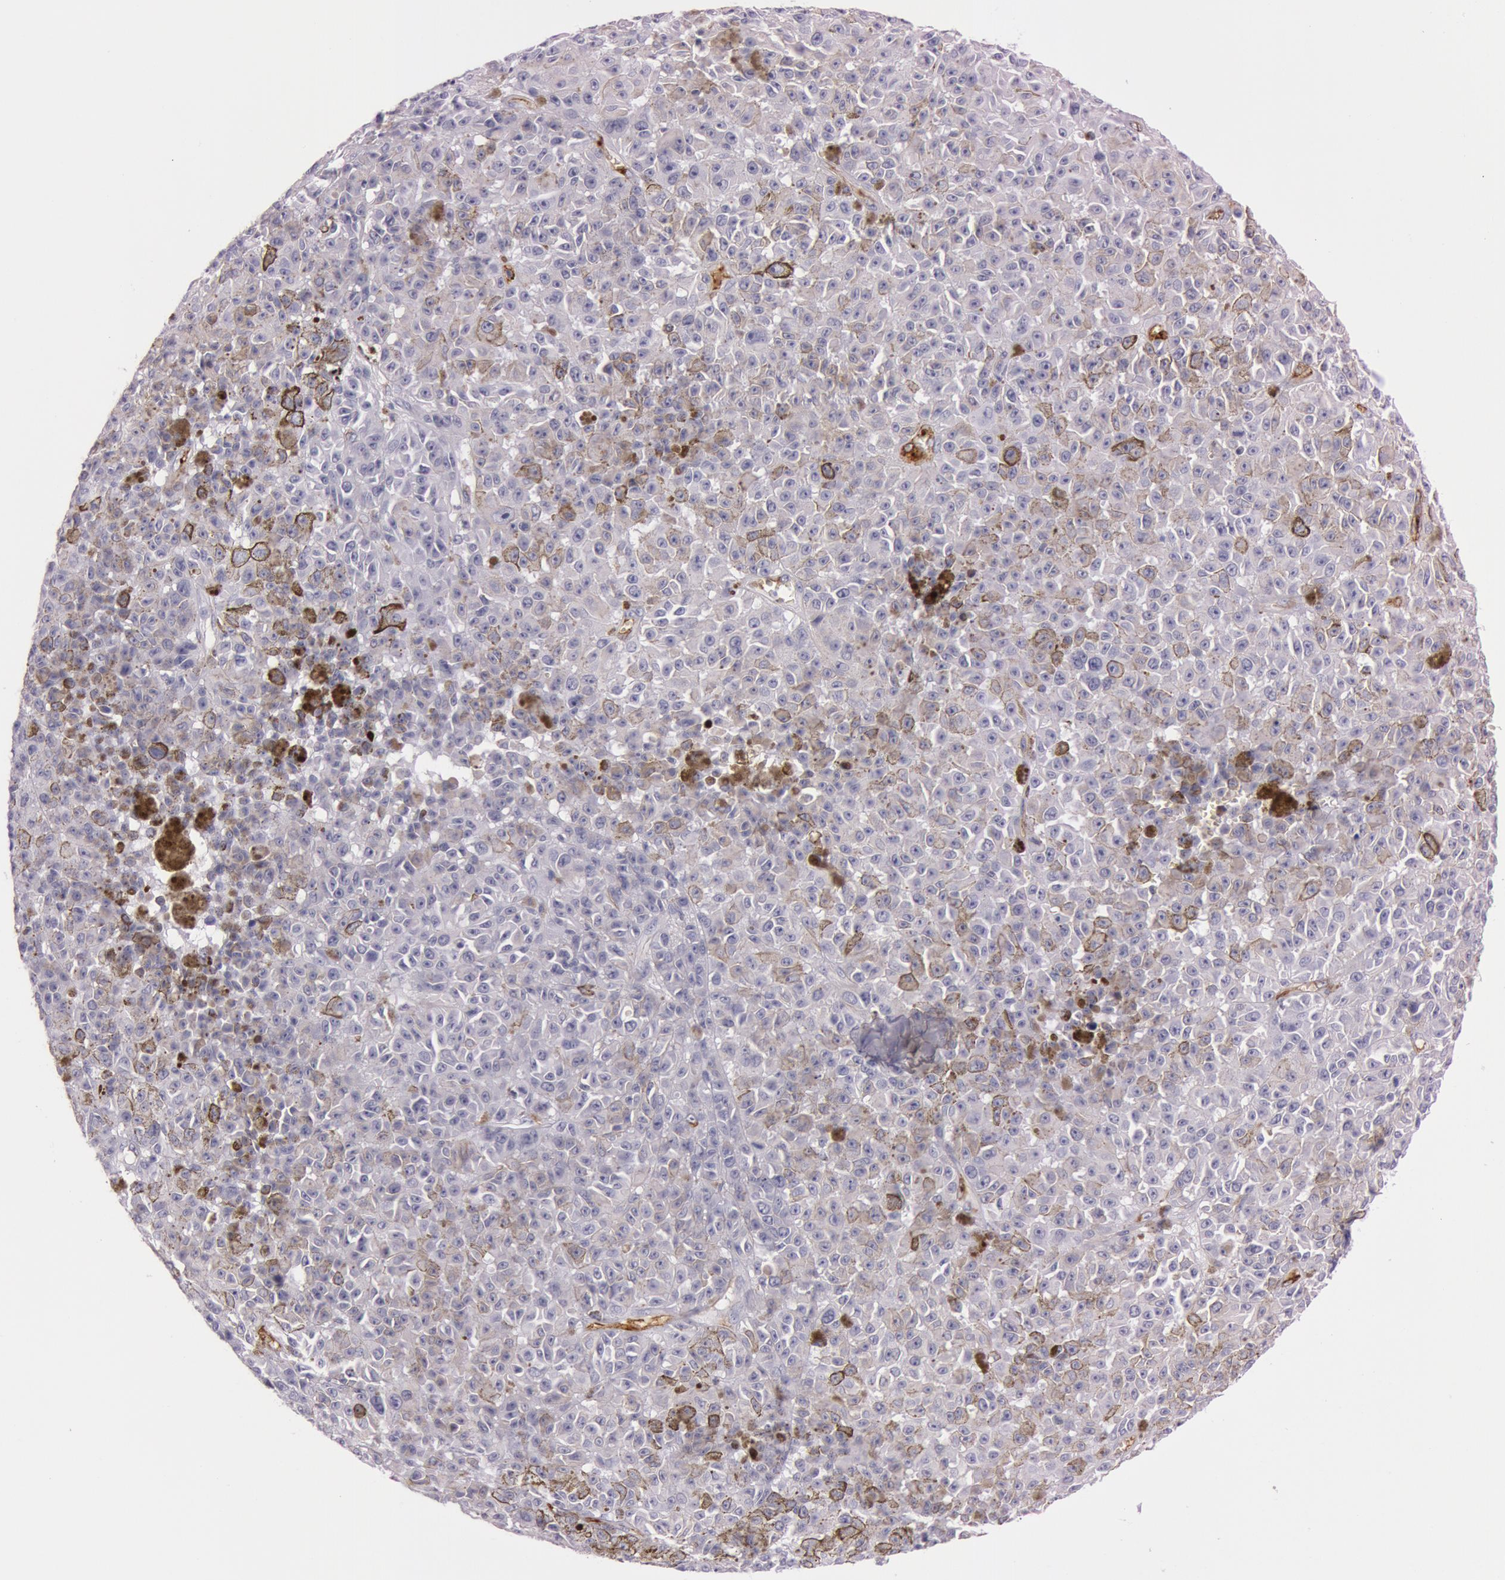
{"staining": {"intensity": "negative", "quantity": "none", "location": "none"}, "tissue": "melanoma", "cell_type": "Tumor cells", "image_type": "cancer", "snomed": [{"axis": "morphology", "description": "Malignant melanoma, NOS"}, {"axis": "topography", "description": "Skin"}], "caption": "Immunohistochemical staining of human melanoma exhibits no significant expression in tumor cells.", "gene": "FOLH1", "patient": {"sex": "male", "age": 64}}